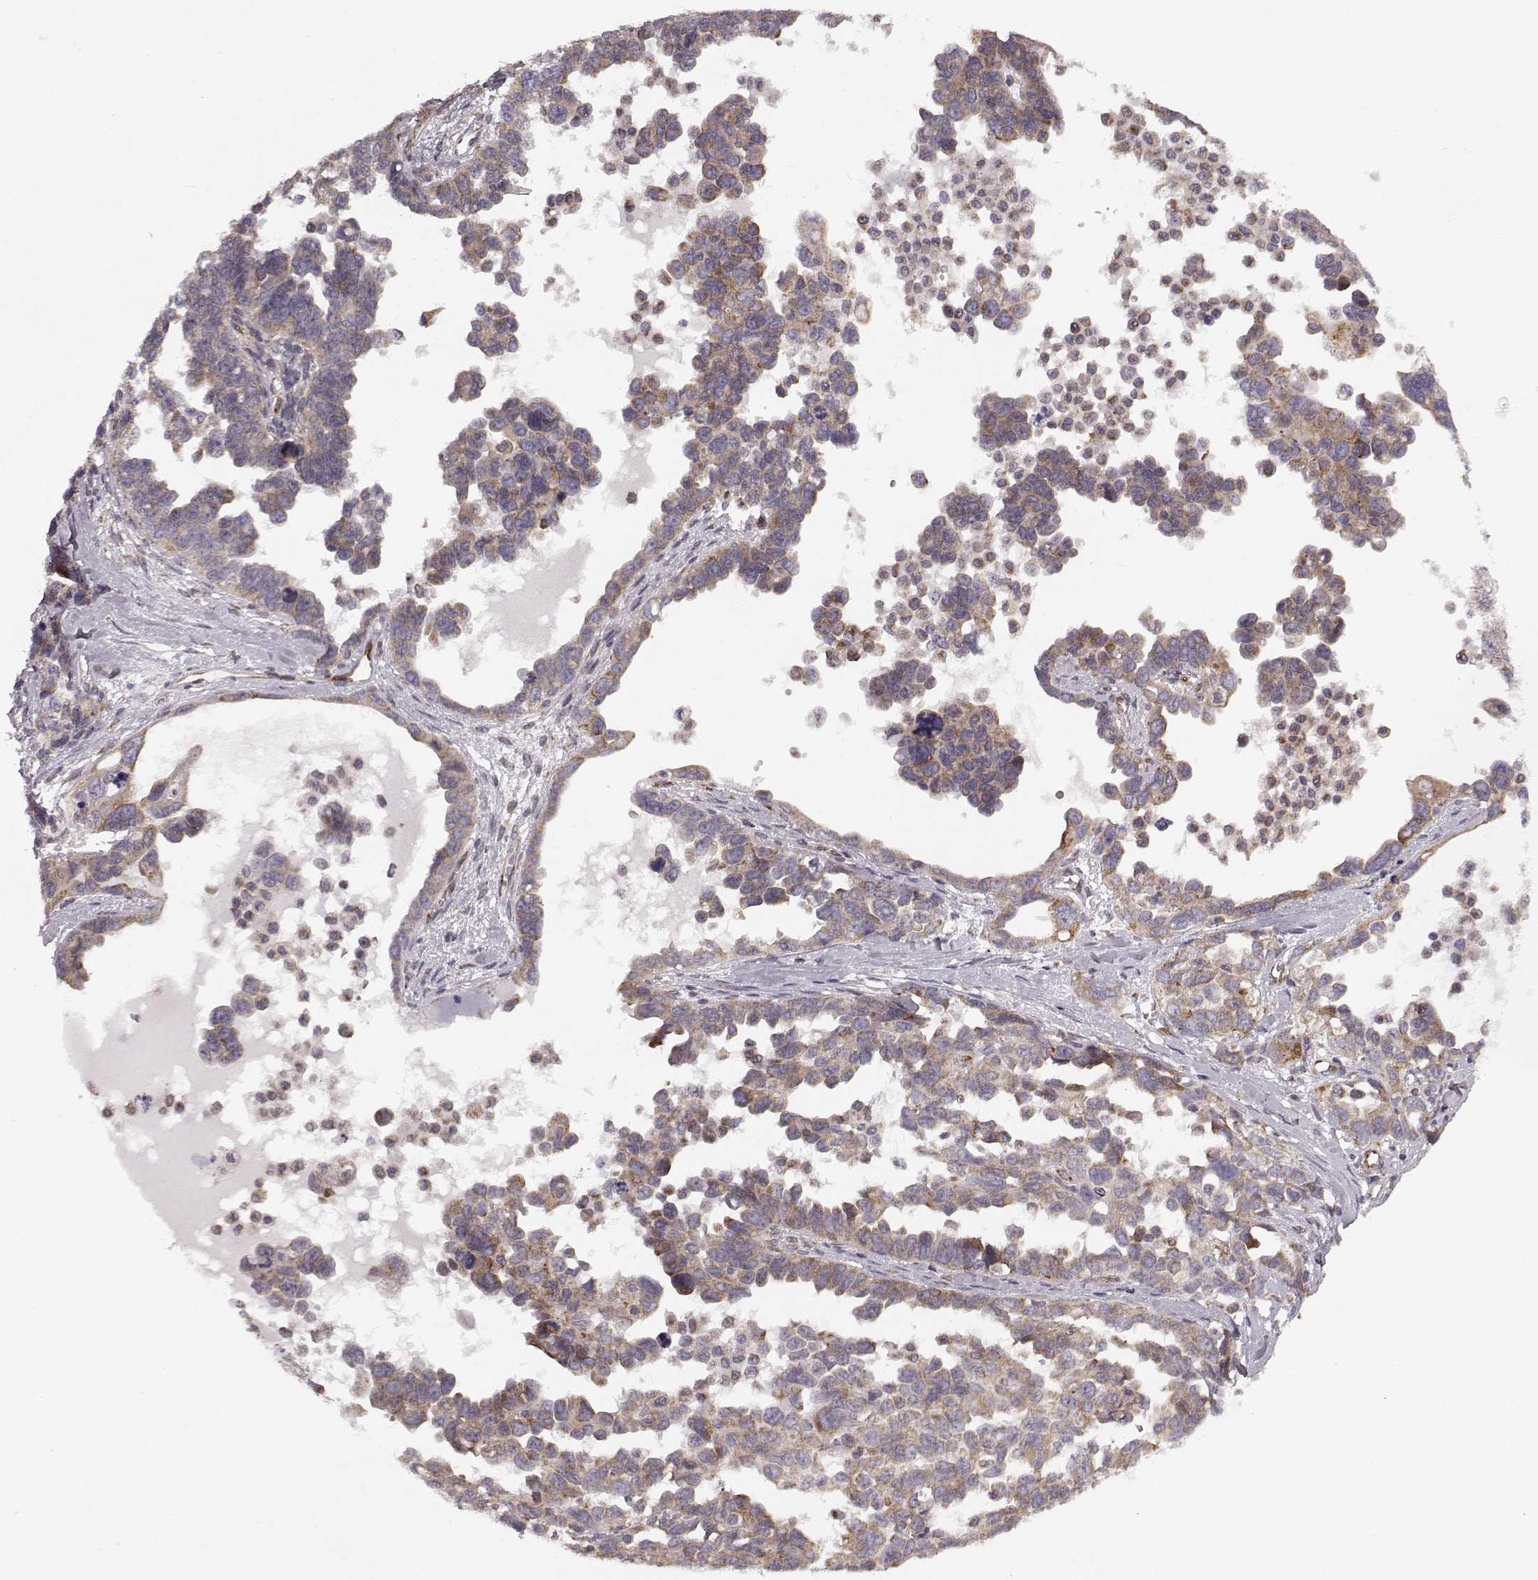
{"staining": {"intensity": "weak", "quantity": ">75%", "location": "cytoplasmic/membranous"}, "tissue": "ovarian cancer", "cell_type": "Tumor cells", "image_type": "cancer", "snomed": [{"axis": "morphology", "description": "Cystadenocarcinoma, serous, NOS"}, {"axis": "topography", "description": "Ovary"}], "caption": "Human serous cystadenocarcinoma (ovarian) stained for a protein (brown) displays weak cytoplasmic/membranous positive staining in approximately >75% of tumor cells.", "gene": "TMEM14A", "patient": {"sex": "female", "age": 69}}